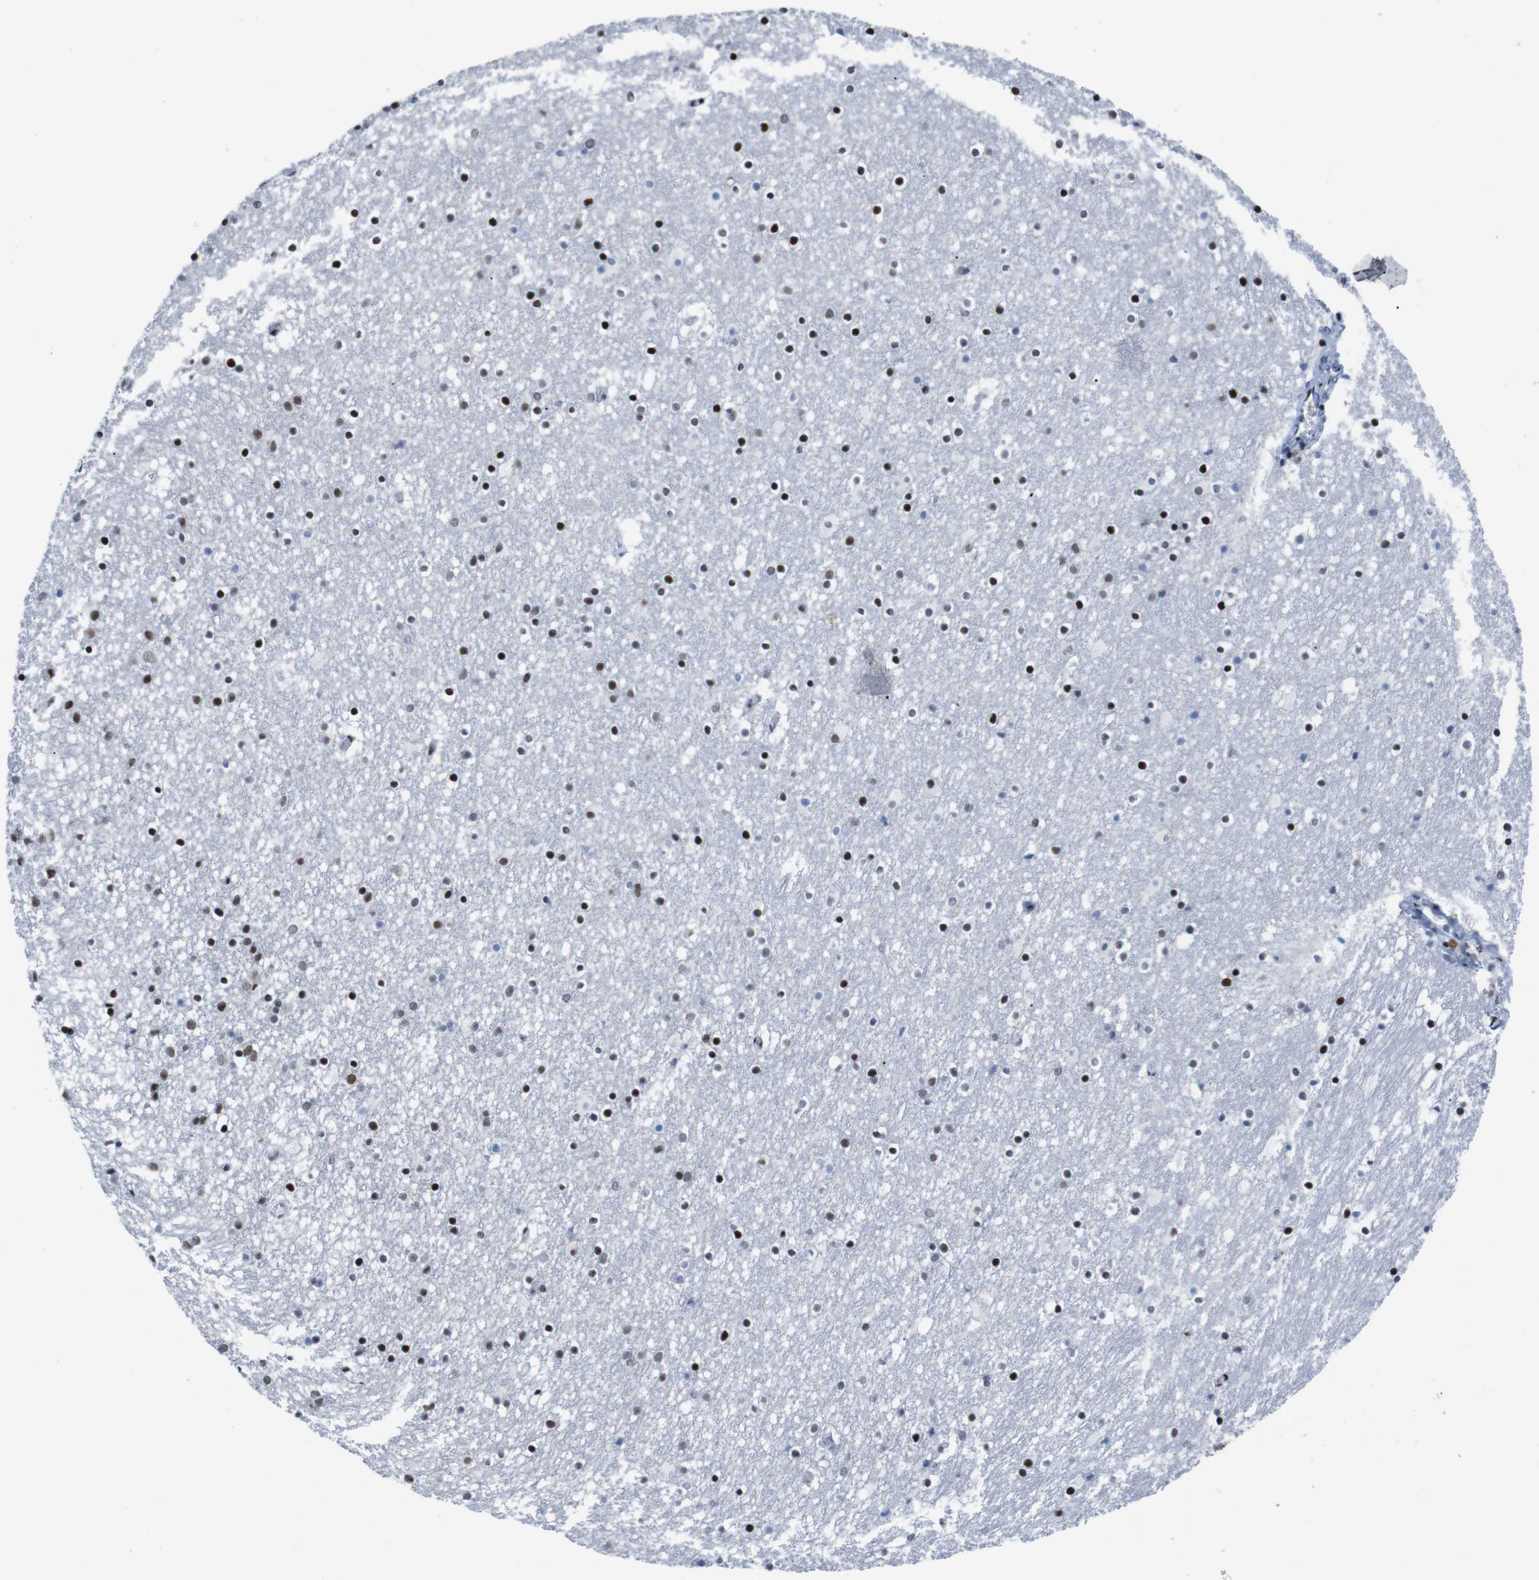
{"staining": {"intensity": "strong", "quantity": "25%-75%", "location": "nuclear"}, "tissue": "caudate", "cell_type": "Glial cells", "image_type": "normal", "snomed": [{"axis": "morphology", "description": "Normal tissue, NOS"}, {"axis": "topography", "description": "Lateral ventricle wall"}], "caption": "Protein expression analysis of benign human caudate reveals strong nuclear positivity in approximately 25%-75% of glial cells.", "gene": "PIP4P2", "patient": {"sex": "male", "age": 45}}